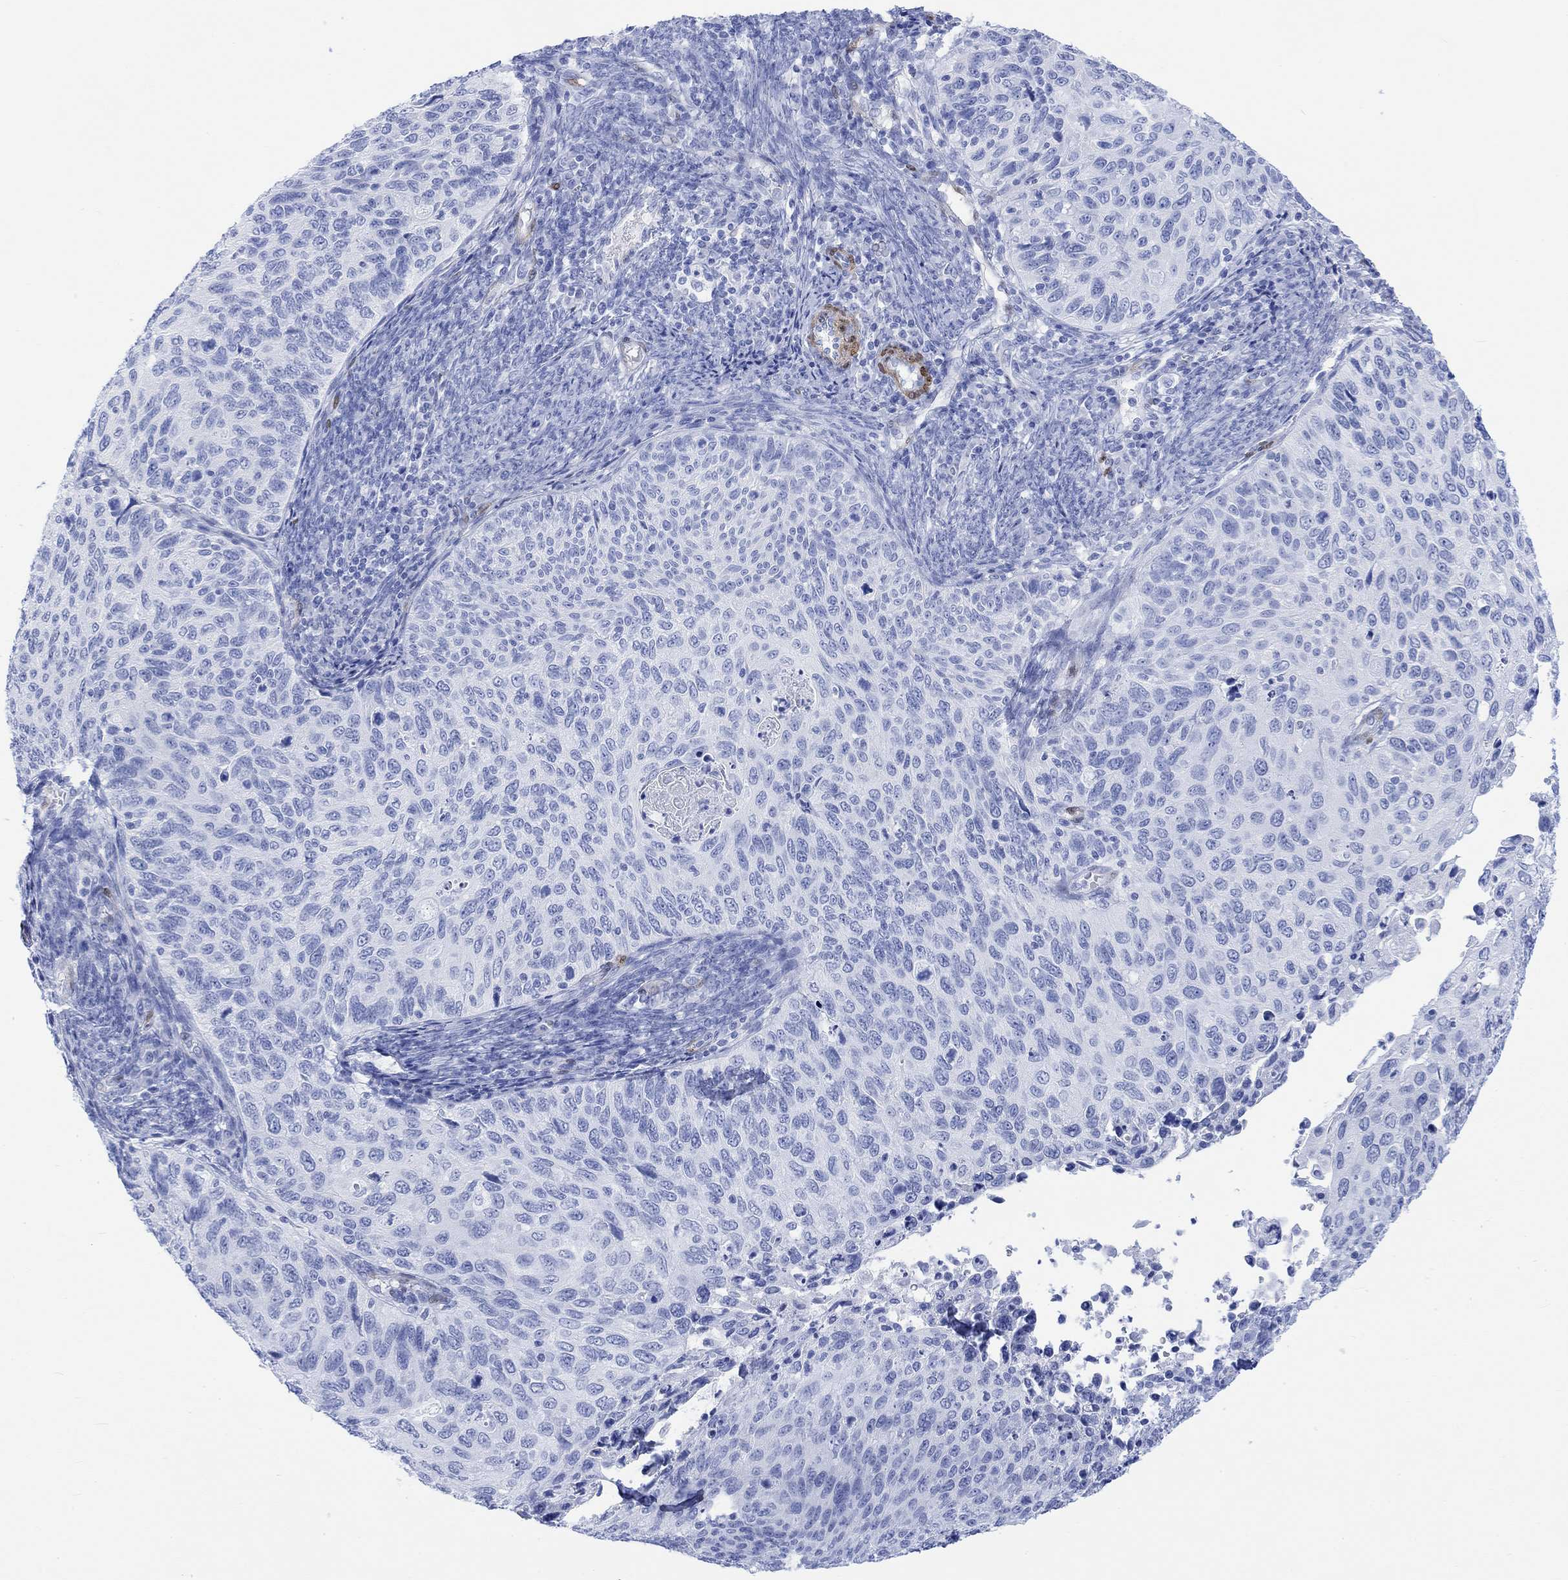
{"staining": {"intensity": "negative", "quantity": "none", "location": "none"}, "tissue": "cervical cancer", "cell_type": "Tumor cells", "image_type": "cancer", "snomed": [{"axis": "morphology", "description": "Squamous cell carcinoma, NOS"}, {"axis": "topography", "description": "Cervix"}], "caption": "This is an immunohistochemistry photomicrograph of human cervical cancer (squamous cell carcinoma). There is no positivity in tumor cells.", "gene": "TPPP3", "patient": {"sex": "female", "age": 70}}